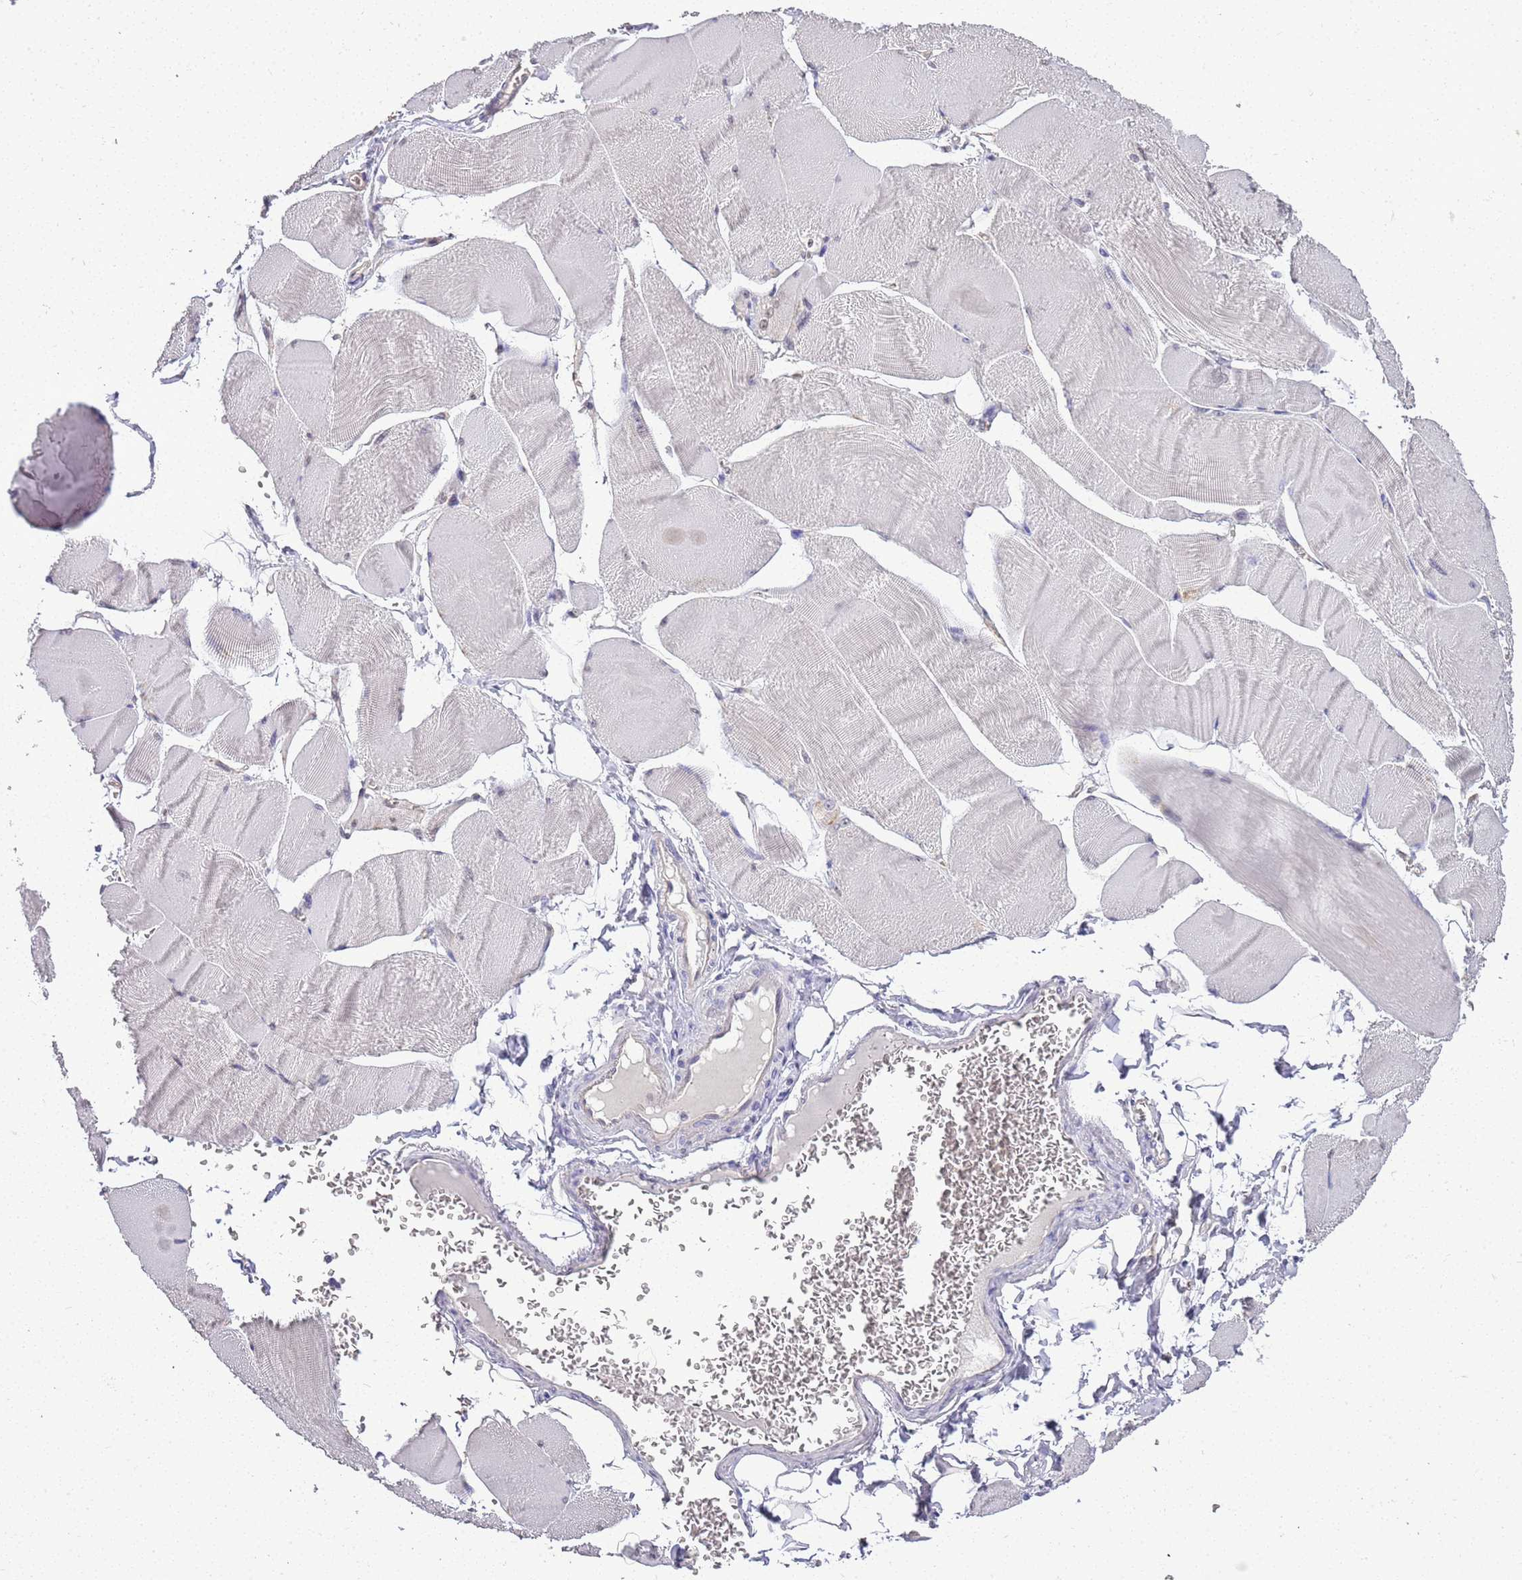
{"staining": {"intensity": "negative", "quantity": "none", "location": "none"}, "tissue": "skeletal muscle", "cell_type": "Myocytes", "image_type": "normal", "snomed": [{"axis": "morphology", "description": "Normal tissue, NOS"}, {"axis": "morphology", "description": "Basal cell carcinoma"}, {"axis": "topography", "description": "Skeletal muscle"}], "caption": "IHC of benign human skeletal muscle demonstrates no staining in myocytes. The staining was performed using DAB to visualize the protein expression in brown, while the nuclei were stained in blue with hematoxylin (Magnification: 20x).", "gene": "CTRC", "patient": {"sex": "female", "age": 64}}